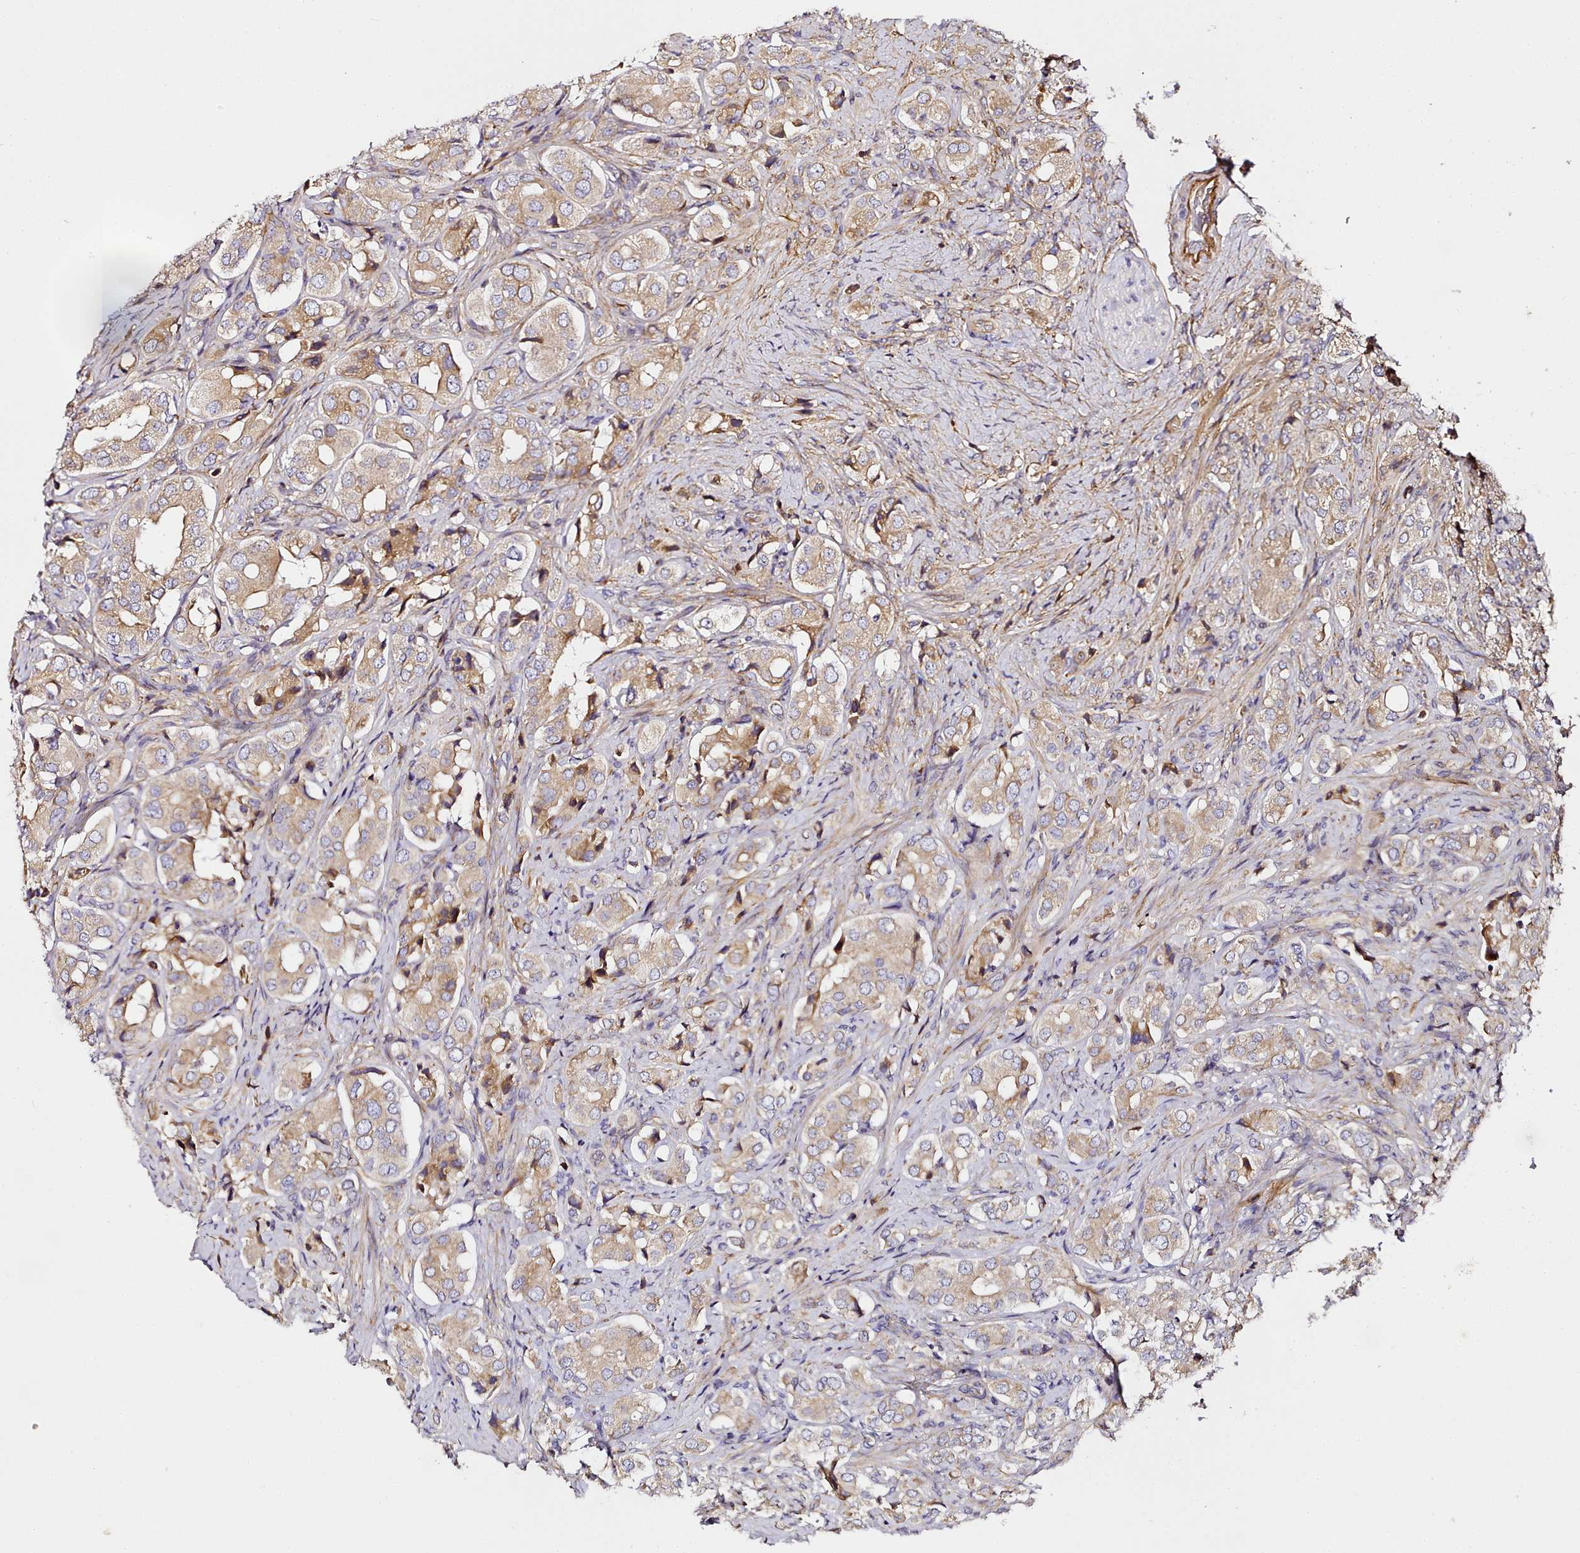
{"staining": {"intensity": "moderate", "quantity": "25%-75%", "location": "cytoplasmic/membranous"}, "tissue": "prostate cancer", "cell_type": "Tumor cells", "image_type": "cancer", "snomed": [{"axis": "morphology", "description": "Adenocarcinoma, High grade"}, {"axis": "topography", "description": "Prostate"}], "caption": "Immunohistochemical staining of prostate cancer demonstrates medium levels of moderate cytoplasmic/membranous staining in about 25%-75% of tumor cells. (DAB IHC with brightfield microscopy, high magnification).", "gene": "NBPF1", "patient": {"sex": "male", "age": 65}}